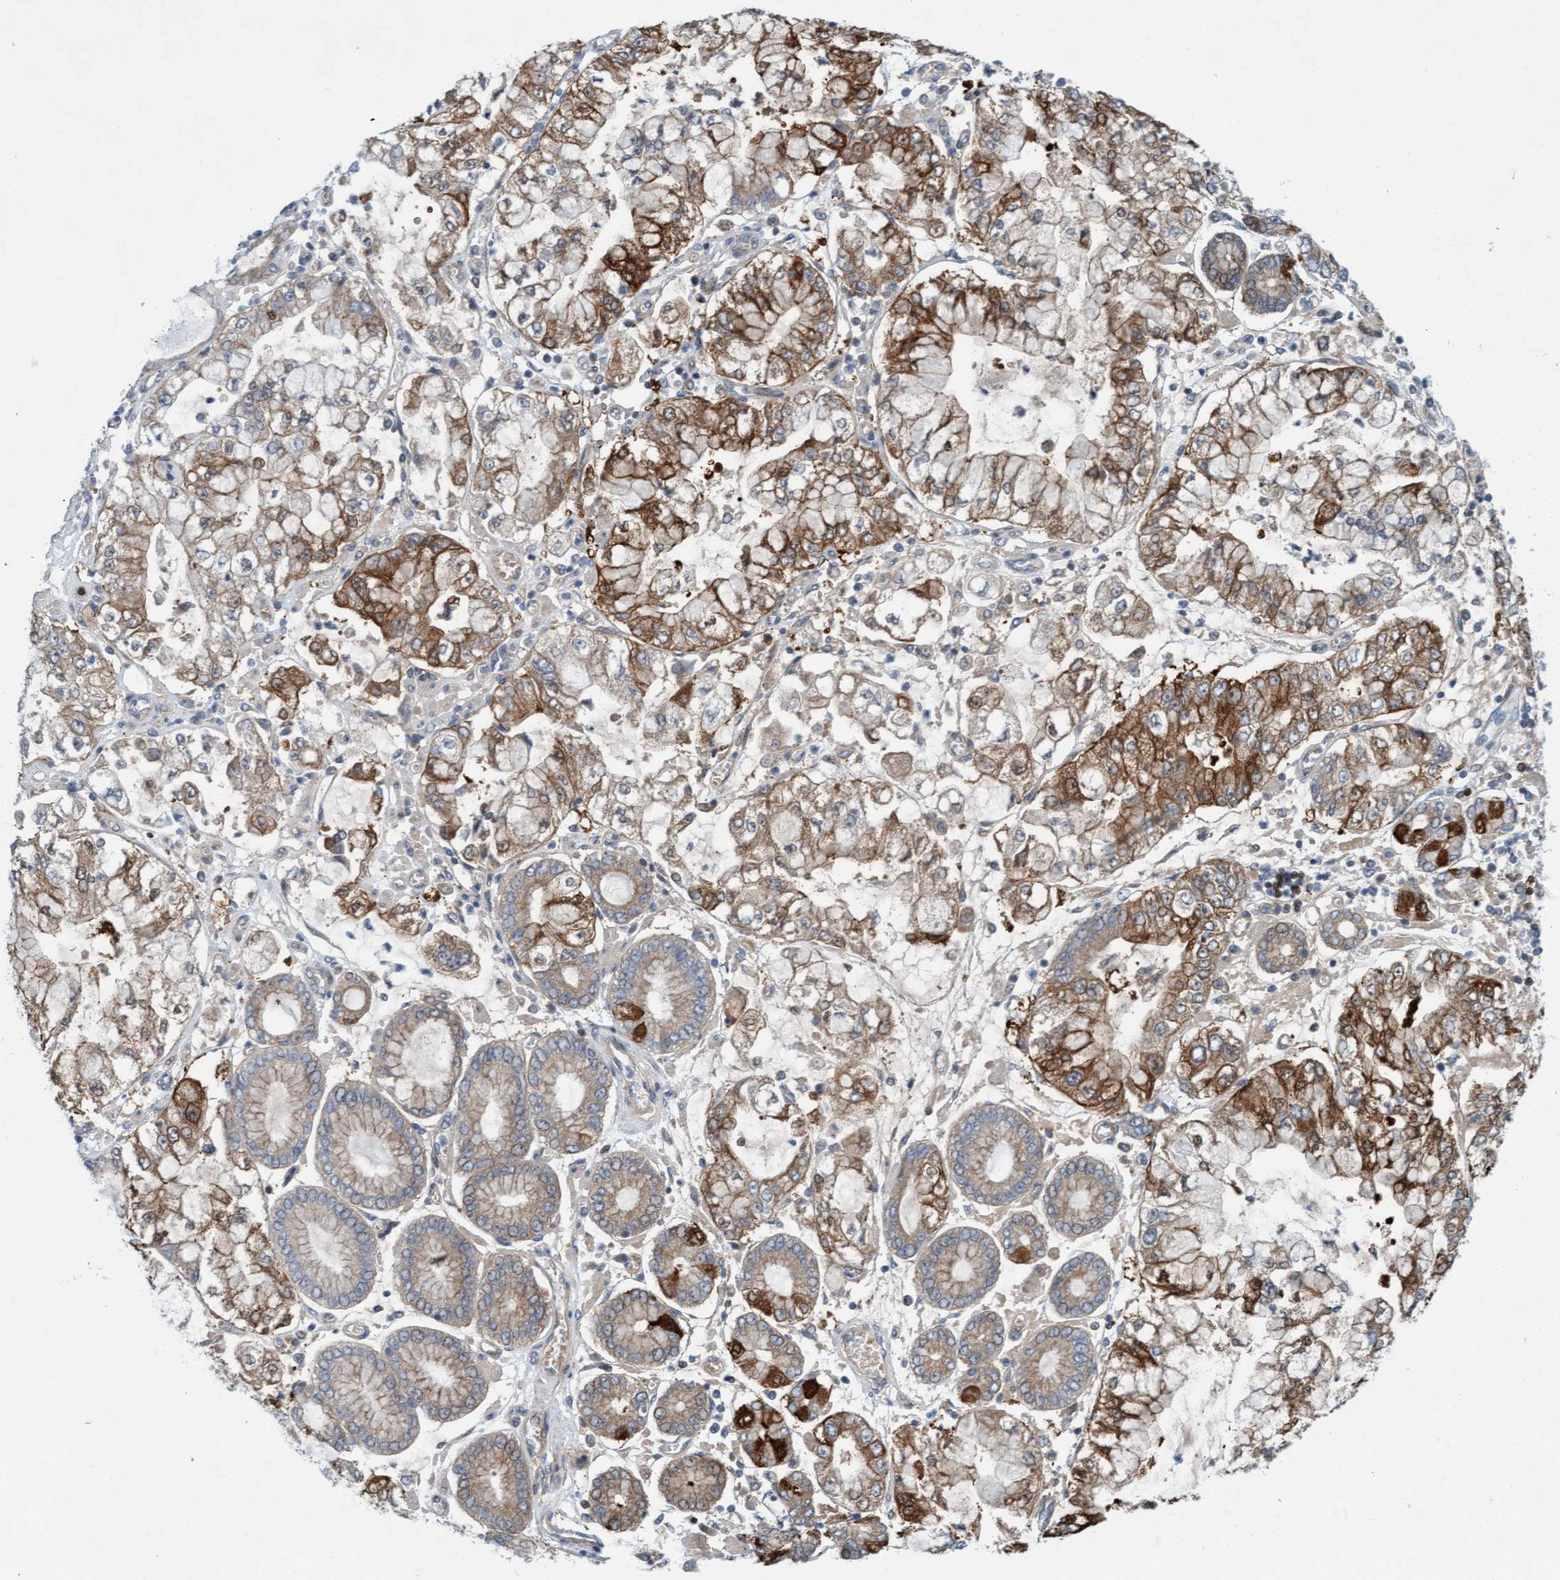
{"staining": {"intensity": "strong", "quantity": ">75%", "location": "cytoplasmic/membranous"}, "tissue": "stomach cancer", "cell_type": "Tumor cells", "image_type": "cancer", "snomed": [{"axis": "morphology", "description": "Adenocarcinoma, NOS"}, {"axis": "topography", "description": "Stomach"}], "caption": "Stomach cancer (adenocarcinoma) was stained to show a protein in brown. There is high levels of strong cytoplasmic/membranous expression in about >75% of tumor cells.", "gene": "KLHL25", "patient": {"sex": "male", "age": 76}}